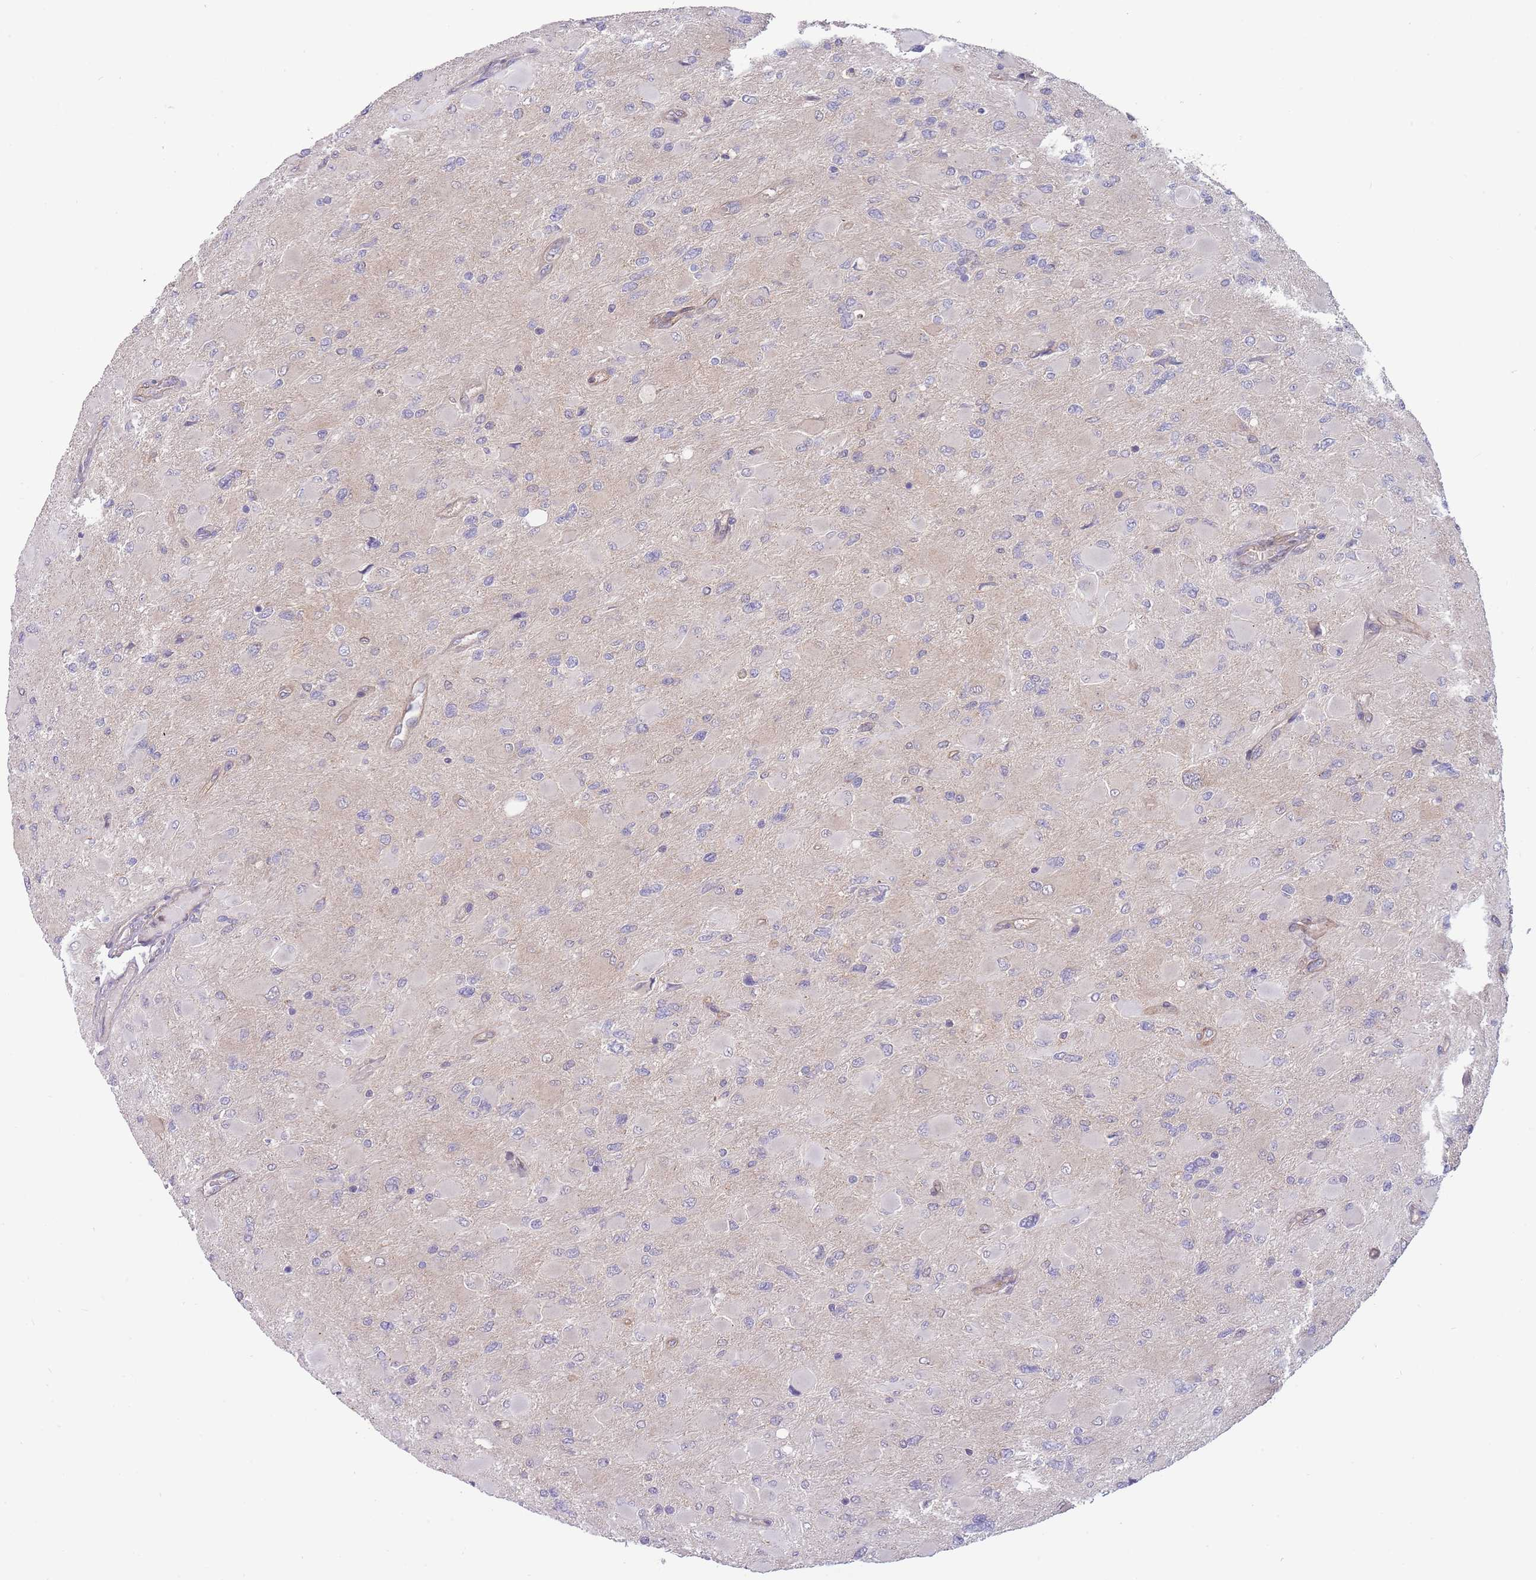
{"staining": {"intensity": "negative", "quantity": "none", "location": "none"}, "tissue": "glioma", "cell_type": "Tumor cells", "image_type": "cancer", "snomed": [{"axis": "morphology", "description": "Glioma, malignant, High grade"}, {"axis": "topography", "description": "Cerebral cortex"}], "caption": "High-grade glioma (malignant) was stained to show a protein in brown. There is no significant positivity in tumor cells. Brightfield microscopy of immunohistochemistry (IHC) stained with DAB (brown) and hematoxylin (blue), captured at high magnification.", "gene": "NDUFAF5", "patient": {"sex": "female", "age": 36}}